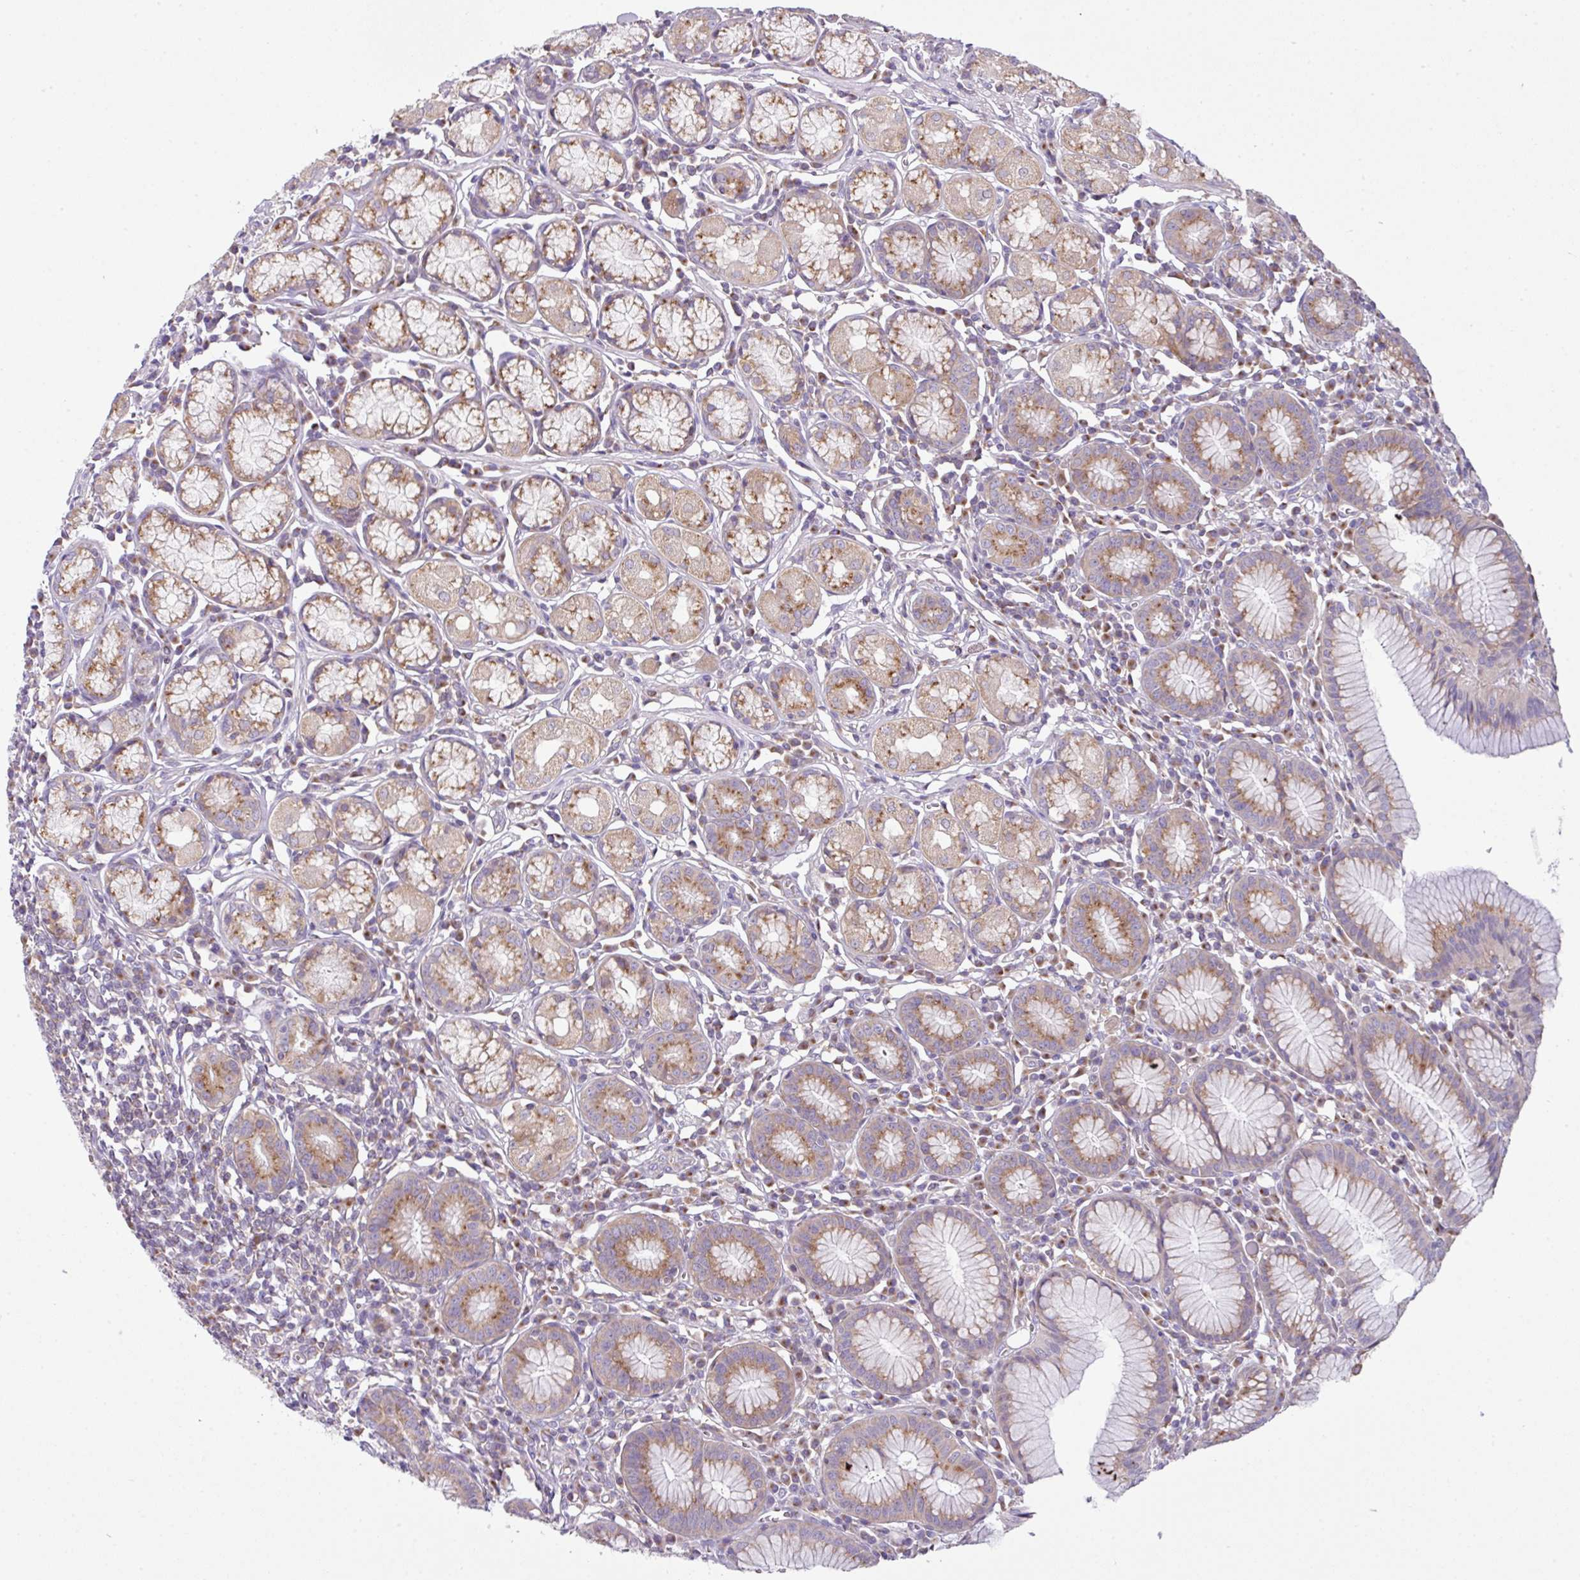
{"staining": {"intensity": "moderate", "quantity": ">75%", "location": "cytoplasmic/membranous"}, "tissue": "stomach", "cell_type": "Glandular cells", "image_type": "normal", "snomed": [{"axis": "morphology", "description": "Normal tissue, NOS"}, {"axis": "topography", "description": "Stomach"}], "caption": "Immunohistochemical staining of benign human stomach reveals >75% levels of moderate cytoplasmic/membranous protein positivity in about >75% of glandular cells.", "gene": "VTI1A", "patient": {"sex": "male", "age": 55}}